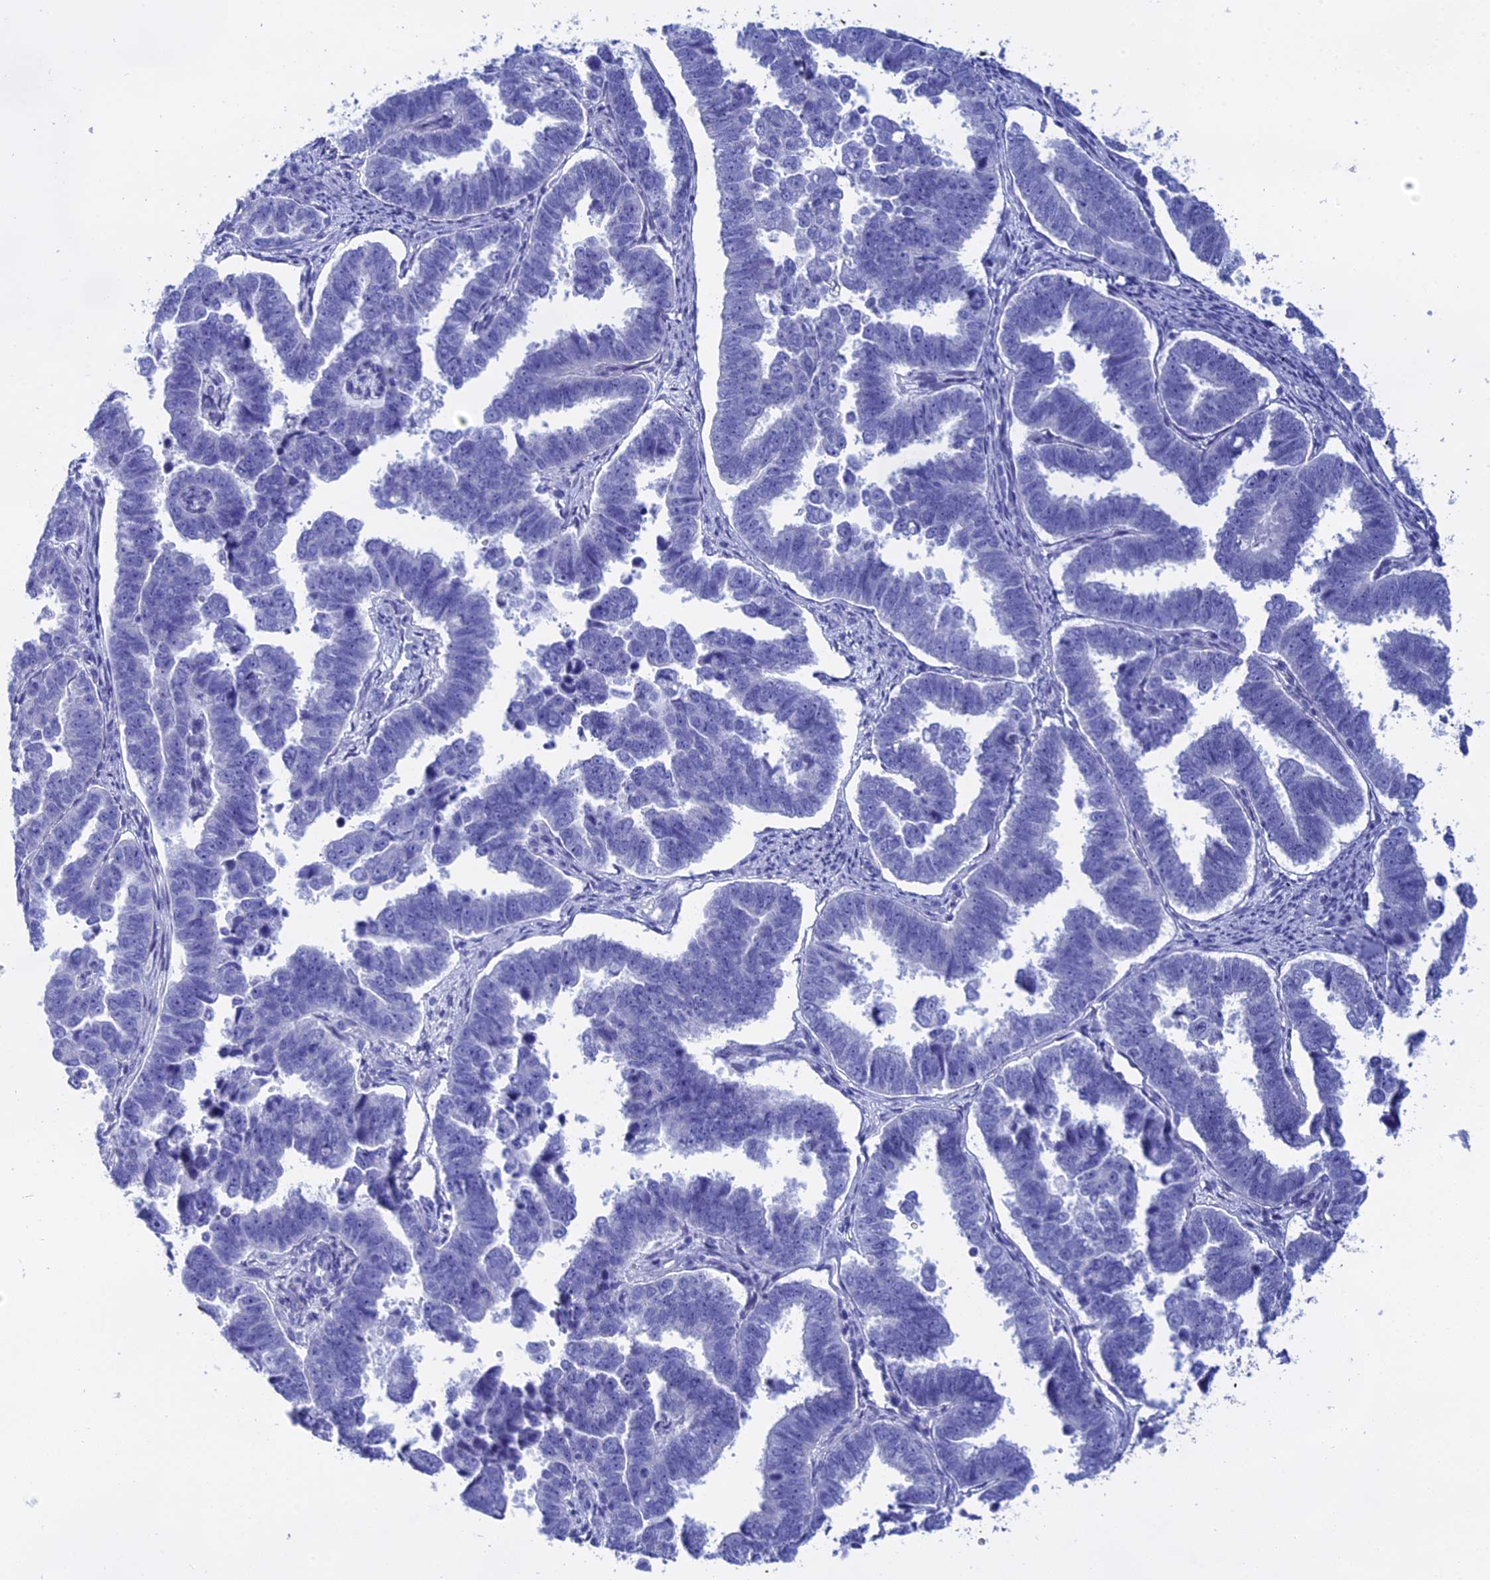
{"staining": {"intensity": "negative", "quantity": "none", "location": "none"}, "tissue": "endometrial cancer", "cell_type": "Tumor cells", "image_type": "cancer", "snomed": [{"axis": "morphology", "description": "Adenocarcinoma, NOS"}, {"axis": "topography", "description": "Endometrium"}], "caption": "Endometrial cancer (adenocarcinoma) was stained to show a protein in brown. There is no significant staining in tumor cells.", "gene": "TEX101", "patient": {"sex": "female", "age": 75}}